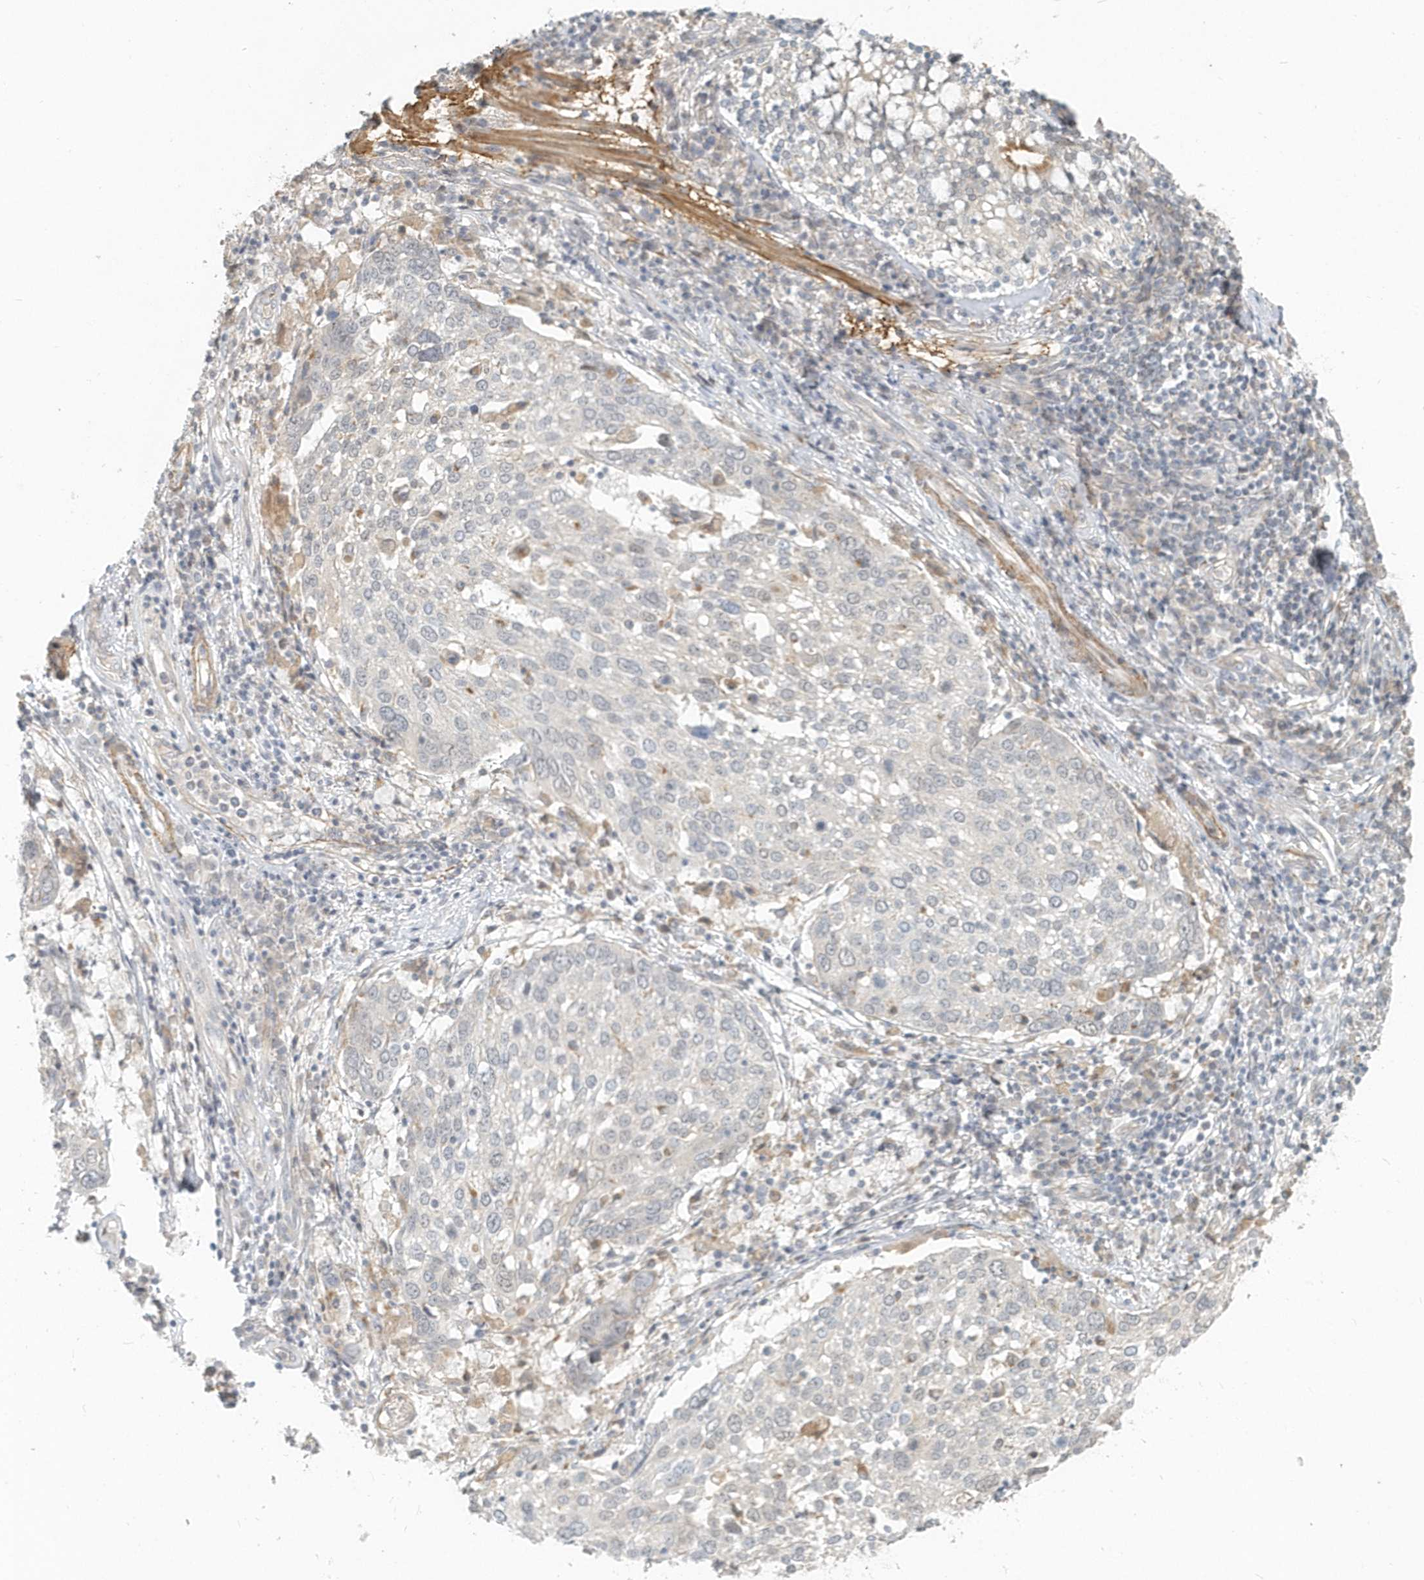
{"staining": {"intensity": "negative", "quantity": "none", "location": "none"}, "tissue": "lung cancer", "cell_type": "Tumor cells", "image_type": "cancer", "snomed": [{"axis": "morphology", "description": "Squamous cell carcinoma, NOS"}, {"axis": "topography", "description": "Lung"}], "caption": "Human lung cancer (squamous cell carcinoma) stained for a protein using IHC exhibits no positivity in tumor cells.", "gene": "NAPB", "patient": {"sex": "male", "age": 65}}